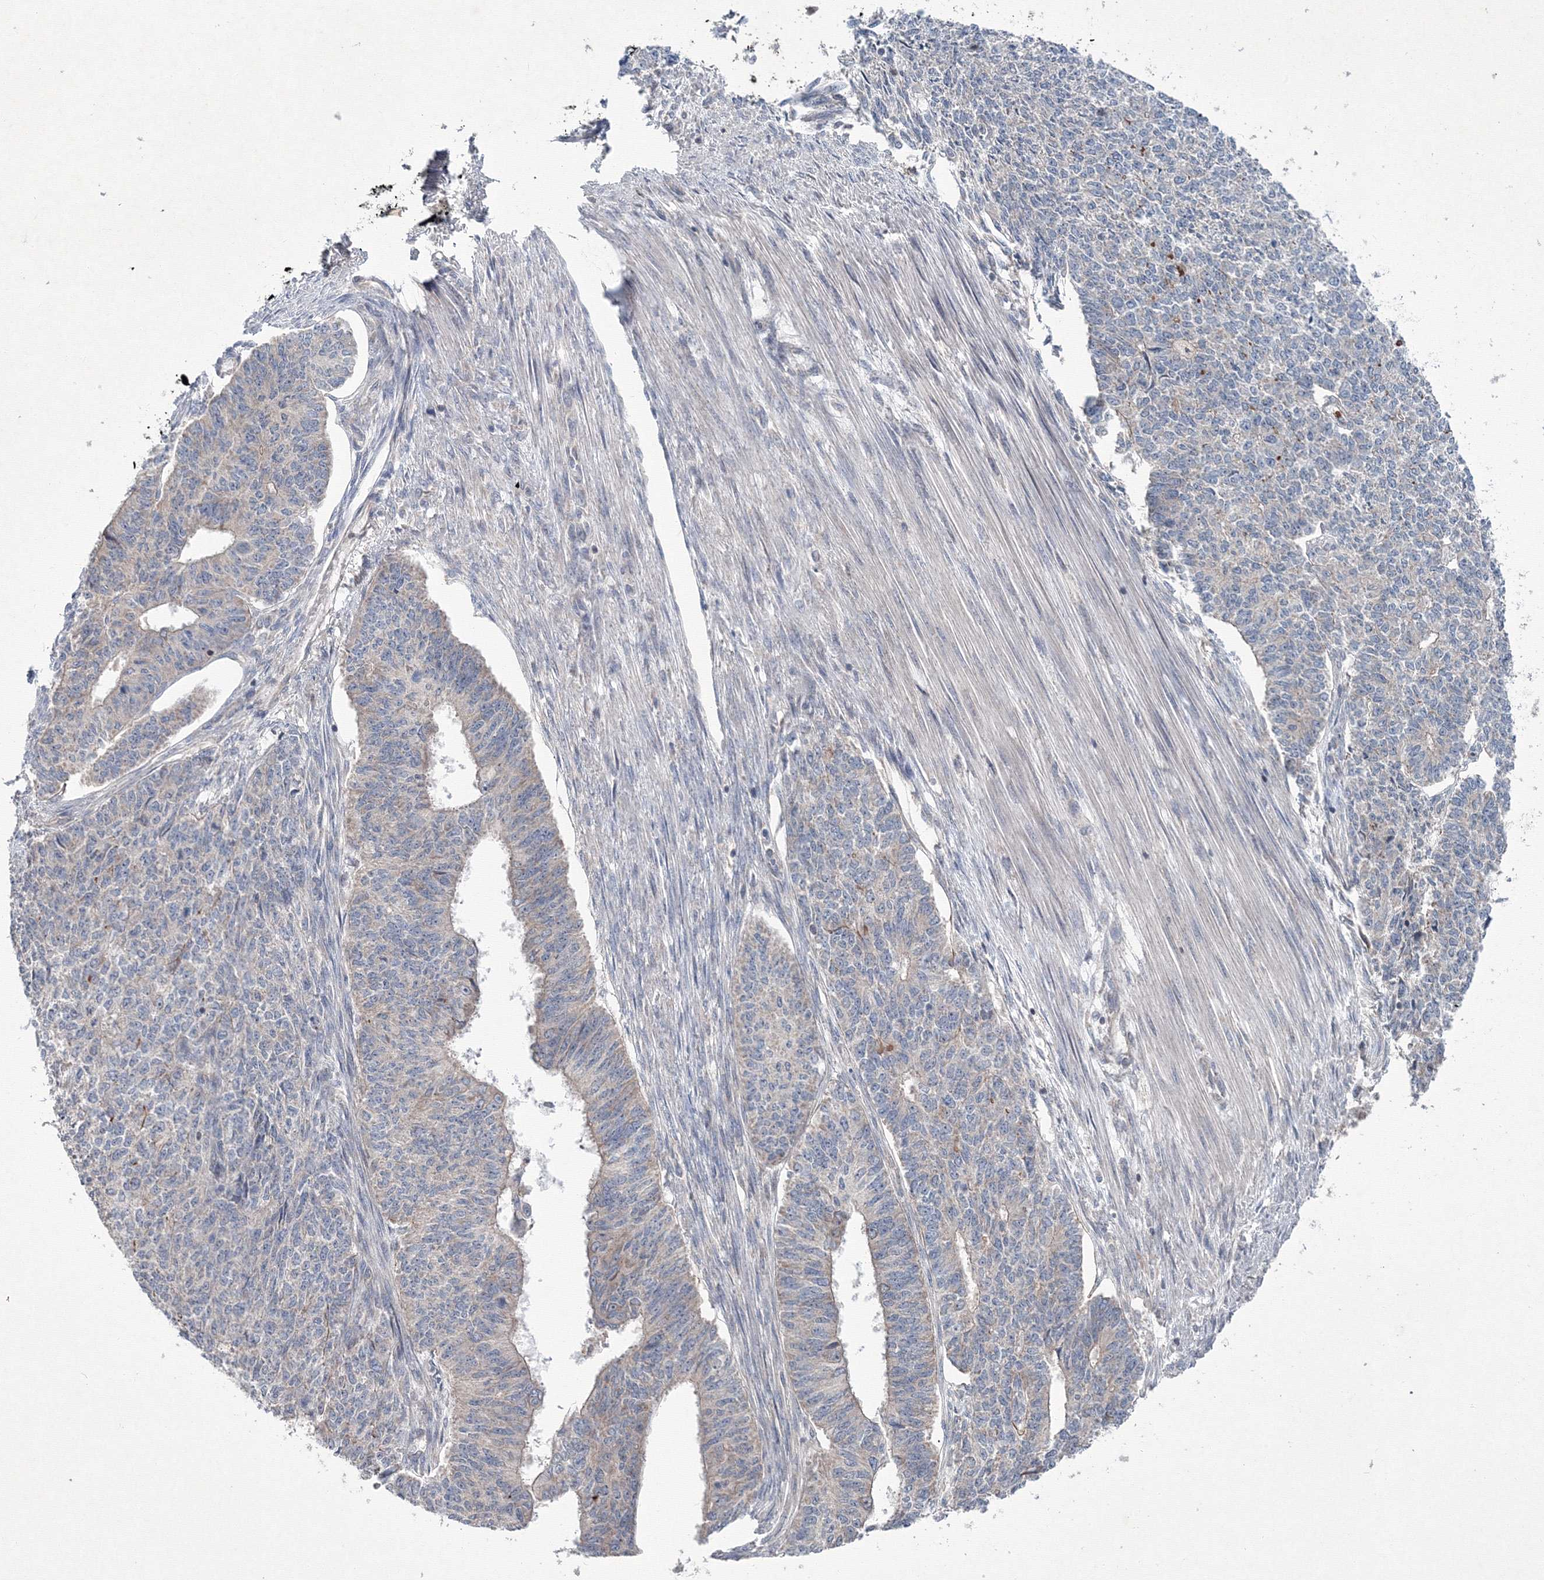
{"staining": {"intensity": "negative", "quantity": "none", "location": "none"}, "tissue": "endometrial cancer", "cell_type": "Tumor cells", "image_type": "cancer", "snomed": [{"axis": "morphology", "description": "Adenocarcinoma, NOS"}, {"axis": "topography", "description": "Endometrium"}], "caption": "This is an IHC photomicrograph of human adenocarcinoma (endometrial). There is no staining in tumor cells.", "gene": "MKRN2", "patient": {"sex": "female", "age": 32}}